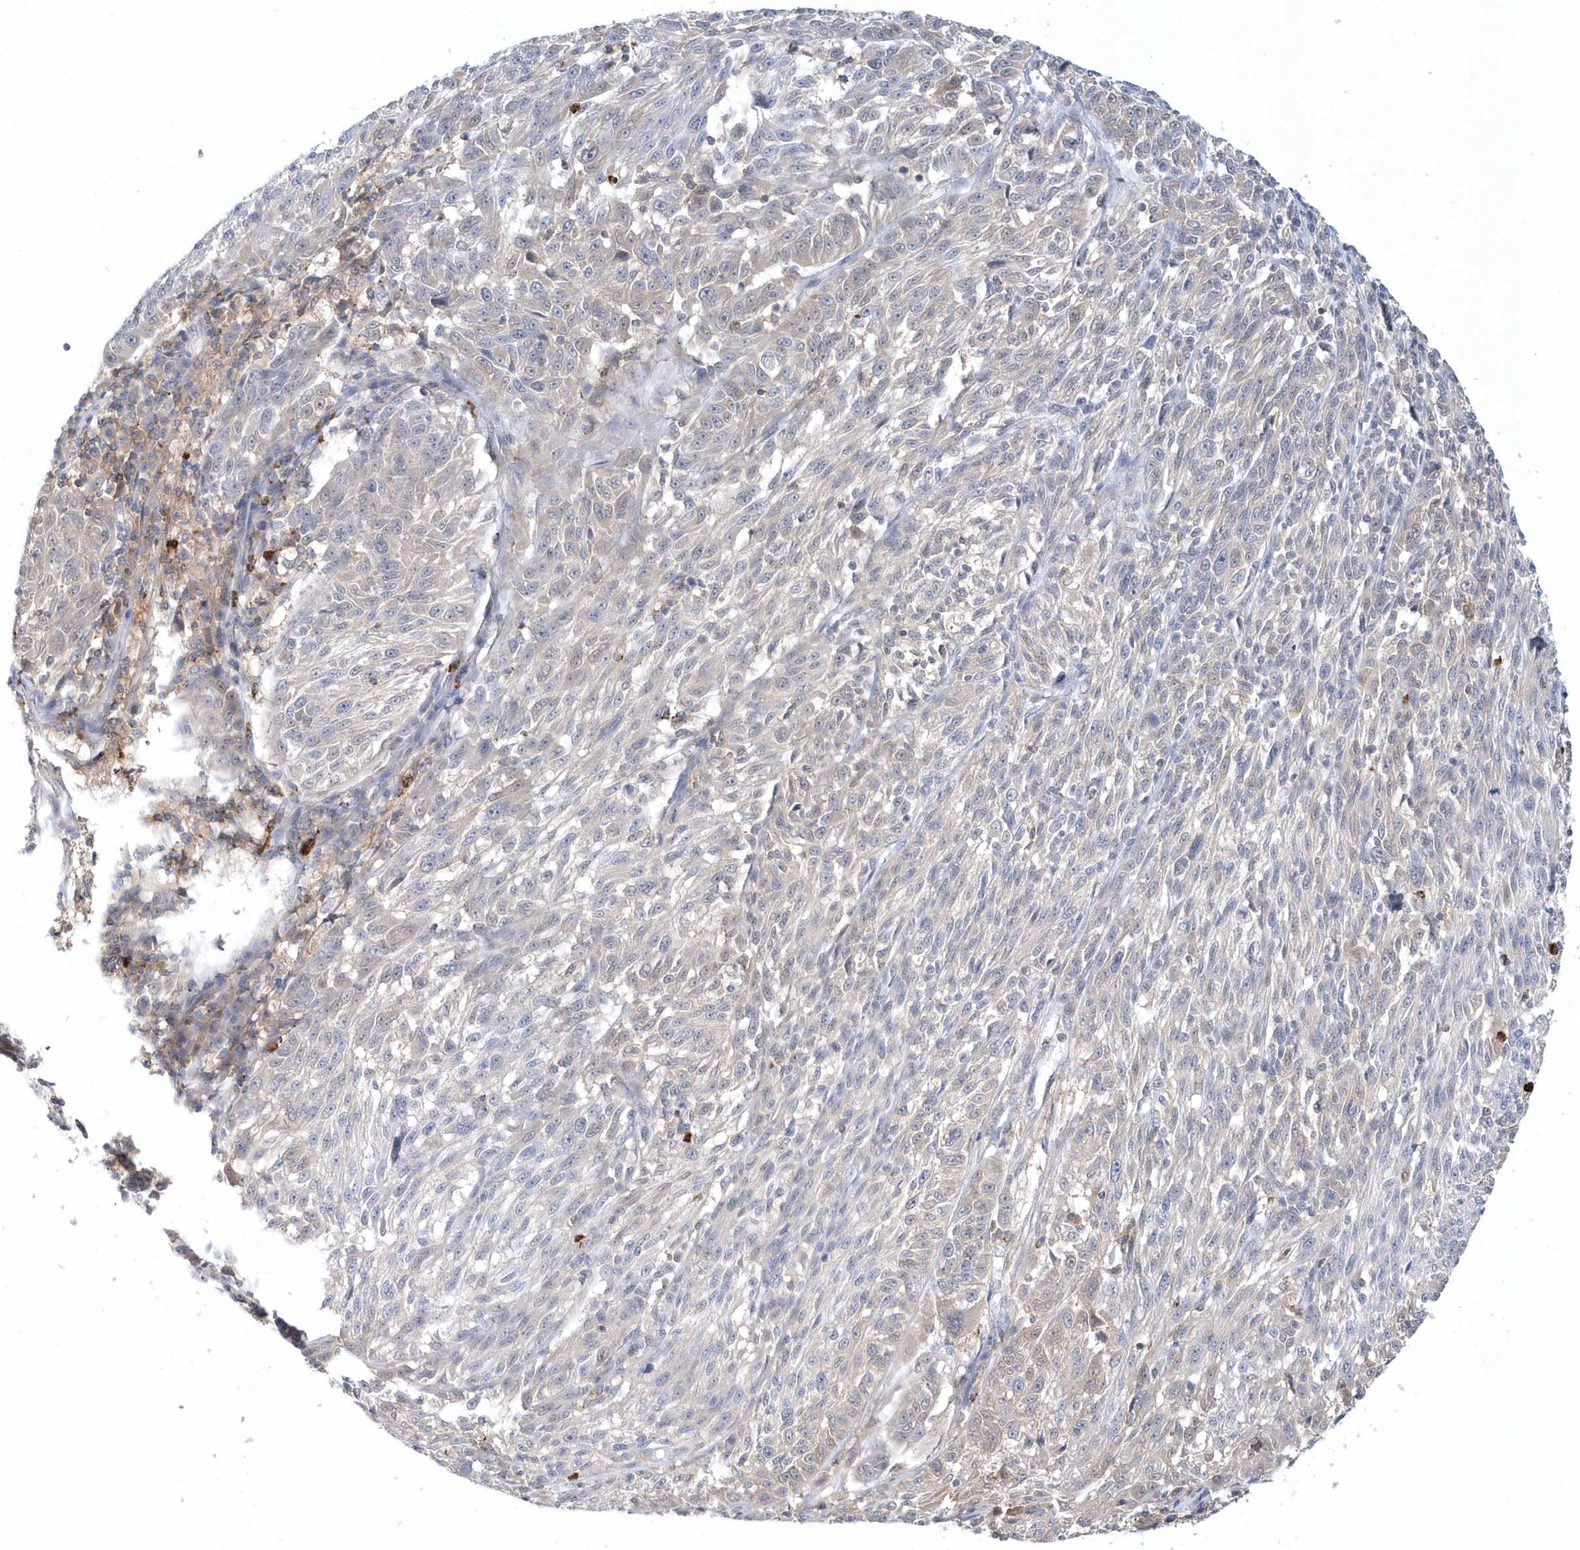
{"staining": {"intensity": "negative", "quantity": "none", "location": "none"}, "tissue": "melanoma", "cell_type": "Tumor cells", "image_type": "cancer", "snomed": [{"axis": "morphology", "description": "Malignant melanoma, NOS"}, {"axis": "topography", "description": "Skin"}], "caption": "High power microscopy histopathology image of an immunohistochemistry (IHC) image of malignant melanoma, revealing no significant positivity in tumor cells. The staining was performed using DAB to visualize the protein expression in brown, while the nuclei were stained in blue with hematoxylin (Magnification: 20x).", "gene": "RNF7", "patient": {"sex": "male", "age": 53}}